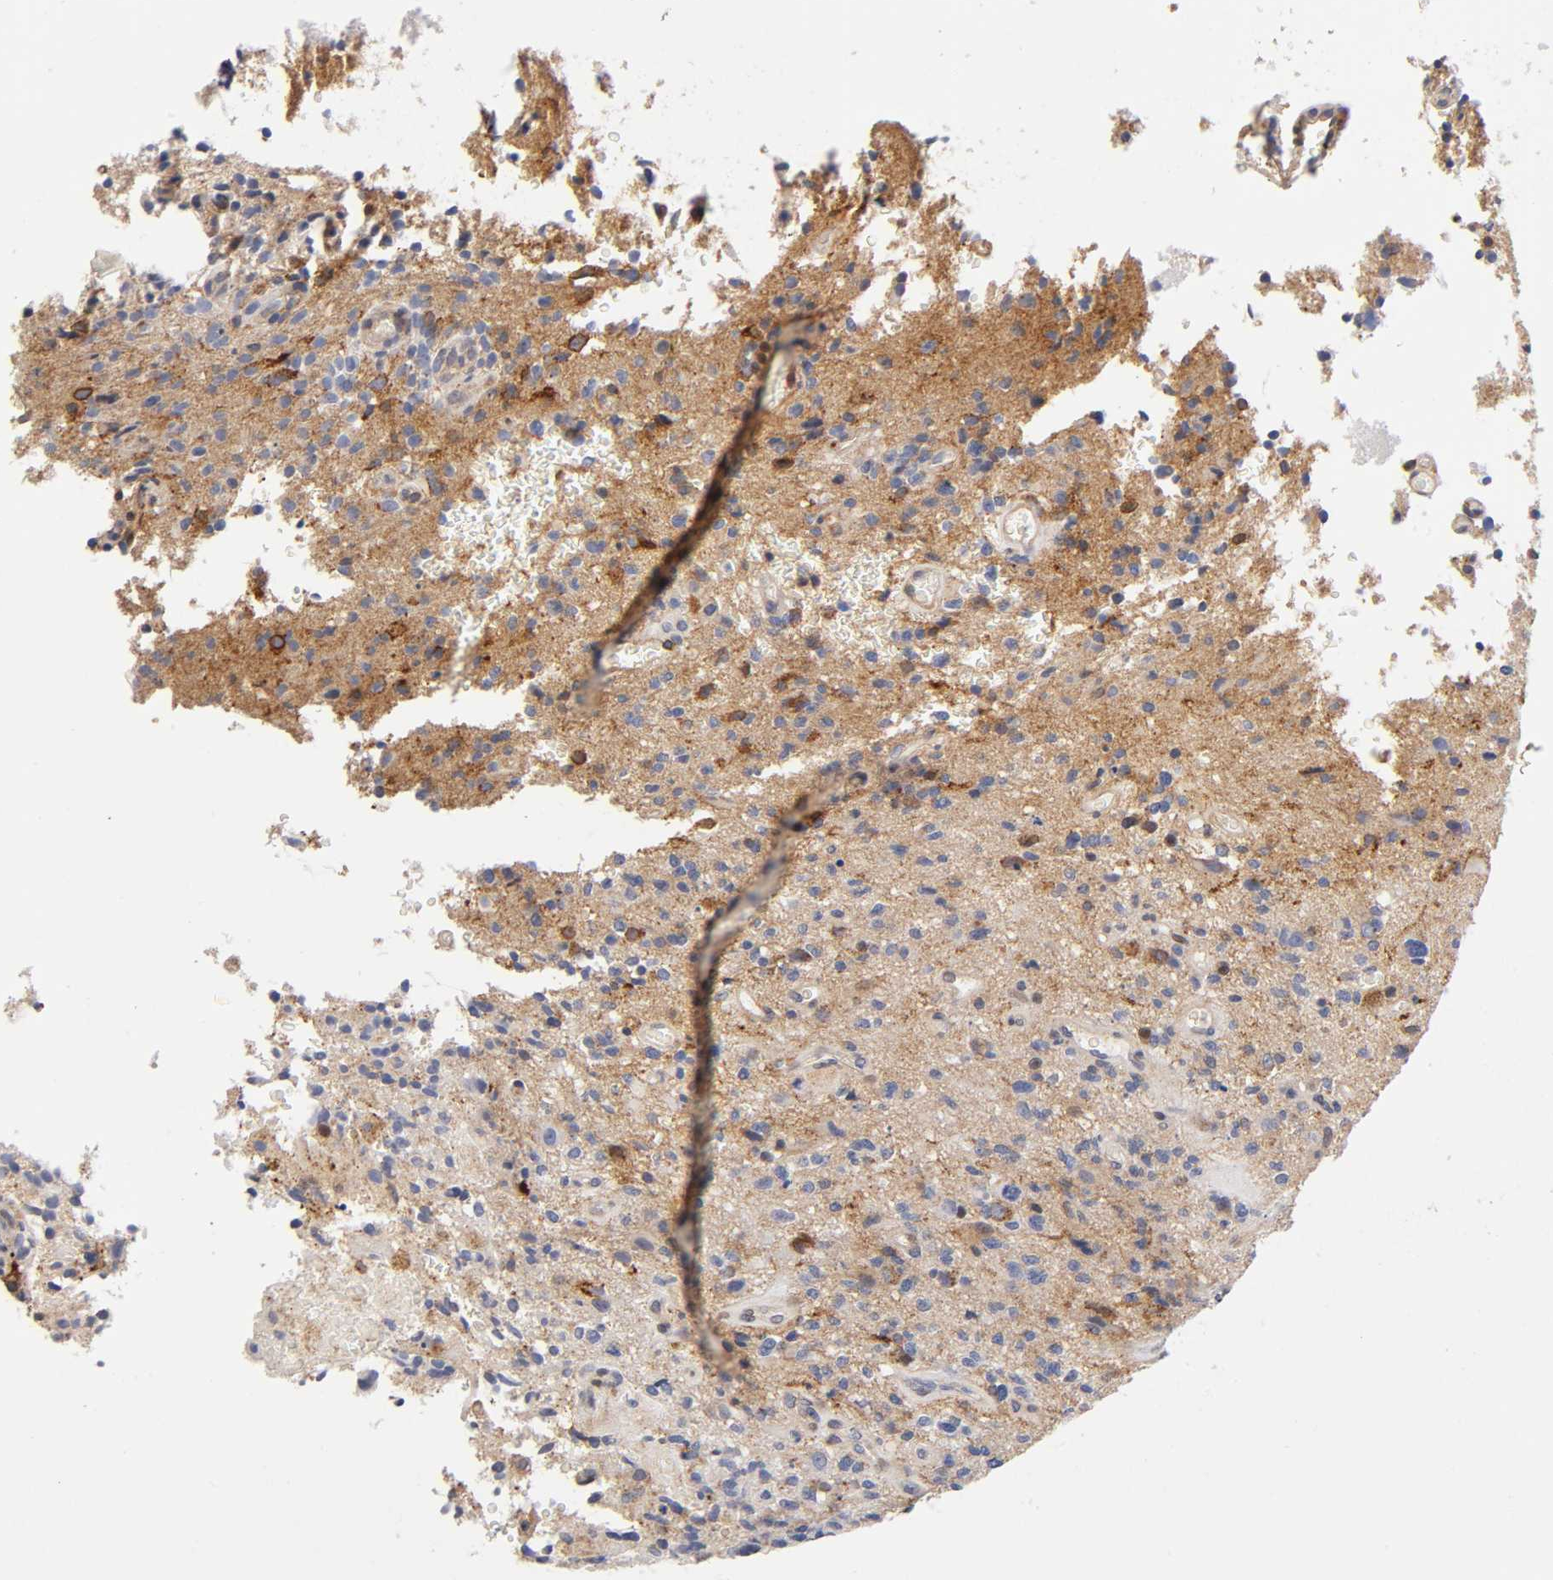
{"staining": {"intensity": "moderate", "quantity": "<25%", "location": "cytoplasmic/membranous"}, "tissue": "glioma", "cell_type": "Tumor cells", "image_type": "cancer", "snomed": [{"axis": "morphology", "description": "Normal tissue, NOS"}, {"axis": "morphology", "description": "Glioma, malignant, High grade"}, {"axis": "topography", "description": "Cerebral cortex"}], "caption": "A brown stain labels moderate cytoplasmic/membranous expression of a protein in malignant glioma (high-grade) tumor cells.", "gene": "ANXA7", "patient": {"sex": "male", "age": 75}}